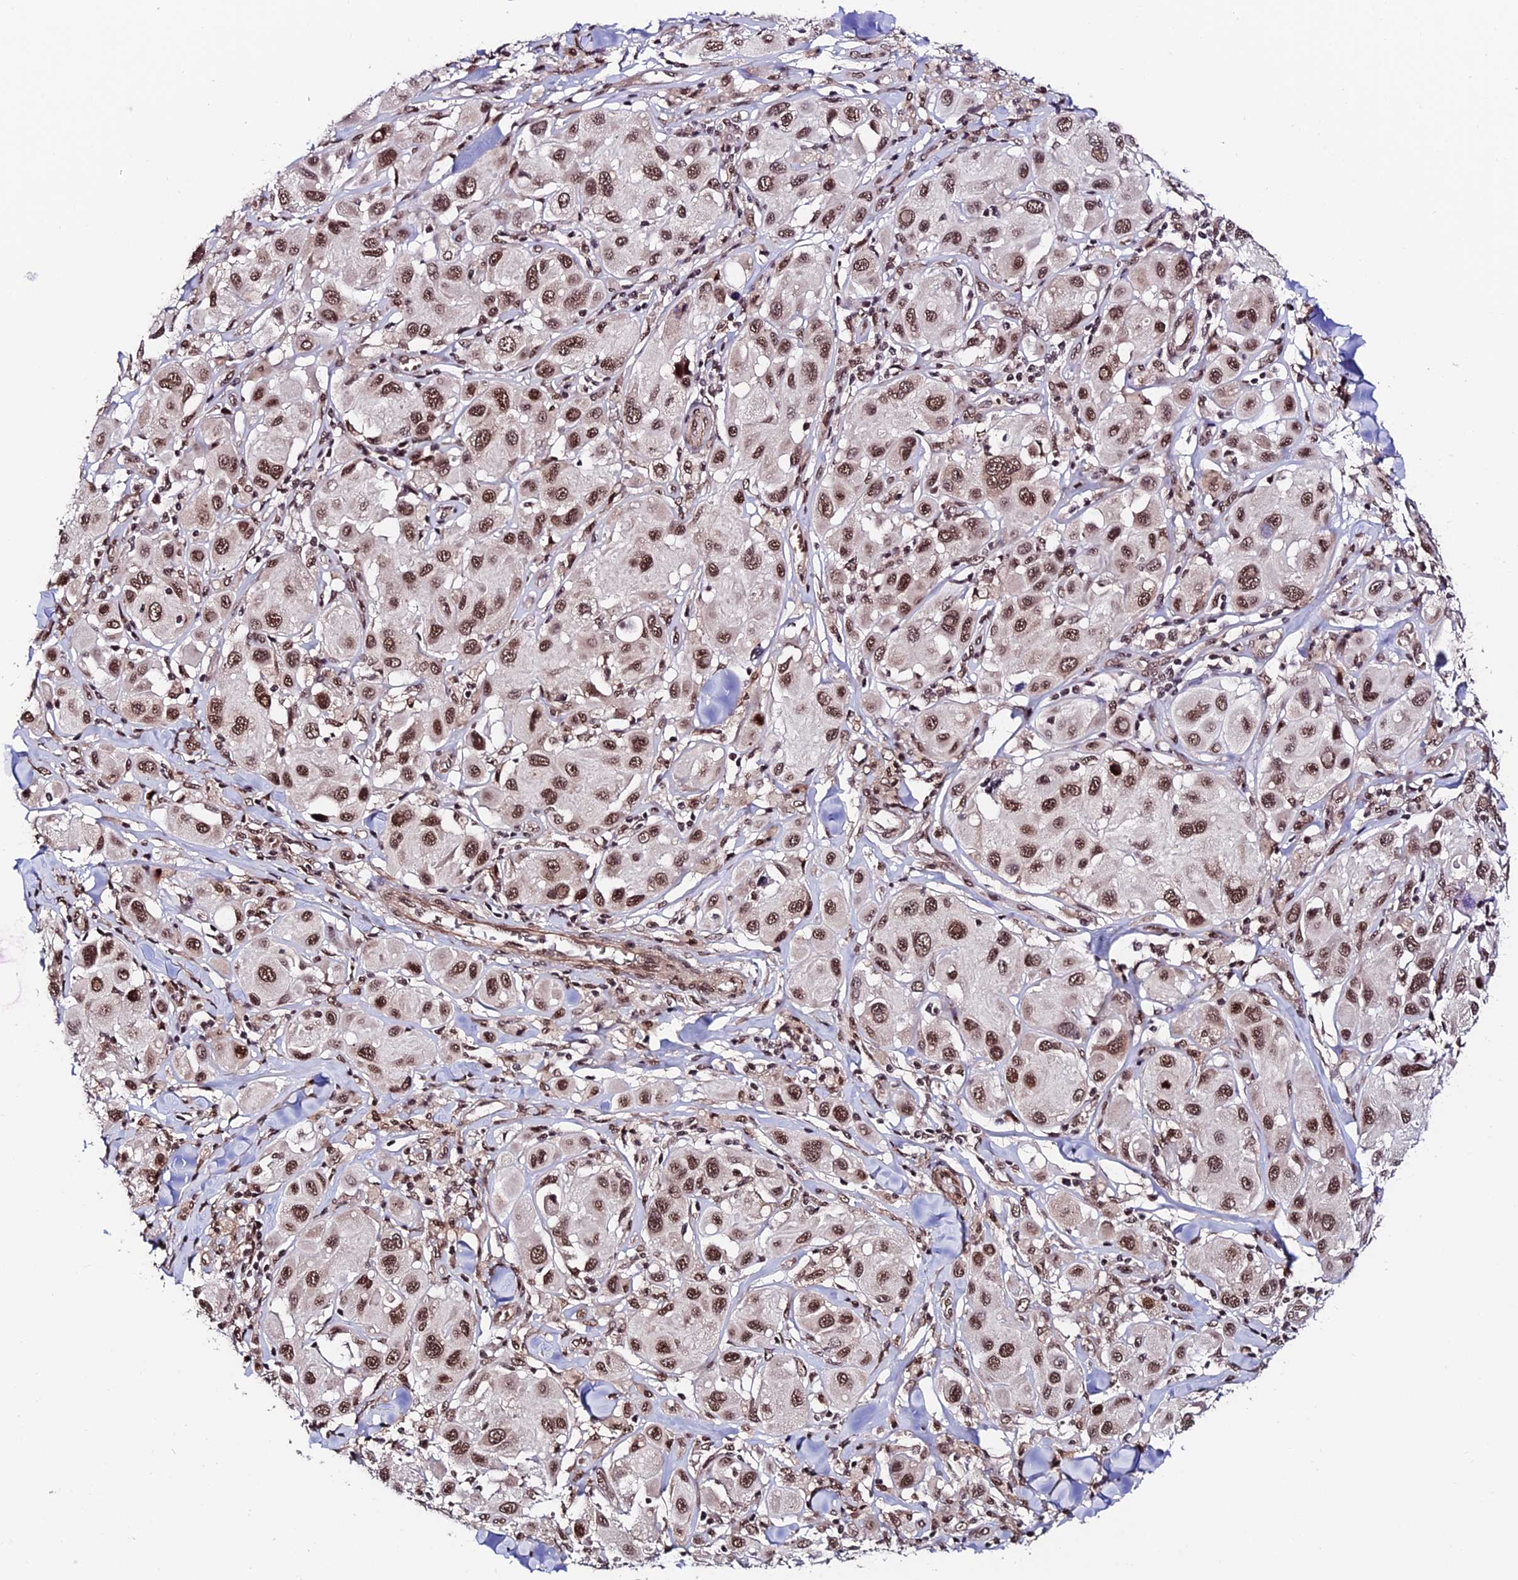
{"staining": {"intensity": "strong", "quantity": ">75%", "location": "nuclear"}, "tissue": "melanoma", "cell_type": "Tumor cells", "image_type": "cancer", "snomed": [{"axis": "morphology", "description": "Malignant melanoma, Metastatic site"}, {"axis": "topography", "description": "Skin"}], "caption": "Immunohistochemical staining of malignant melanoma (metastatic site) reveals strong nuclear protein staining in approximately >75% of tumor cells. Using DAB (brown) and hematoxylin (blue) stains, captured at high magnification using brightfield microscopy.", "gene": "RBM42", "patient": {"sex": "male", "age": 41}}